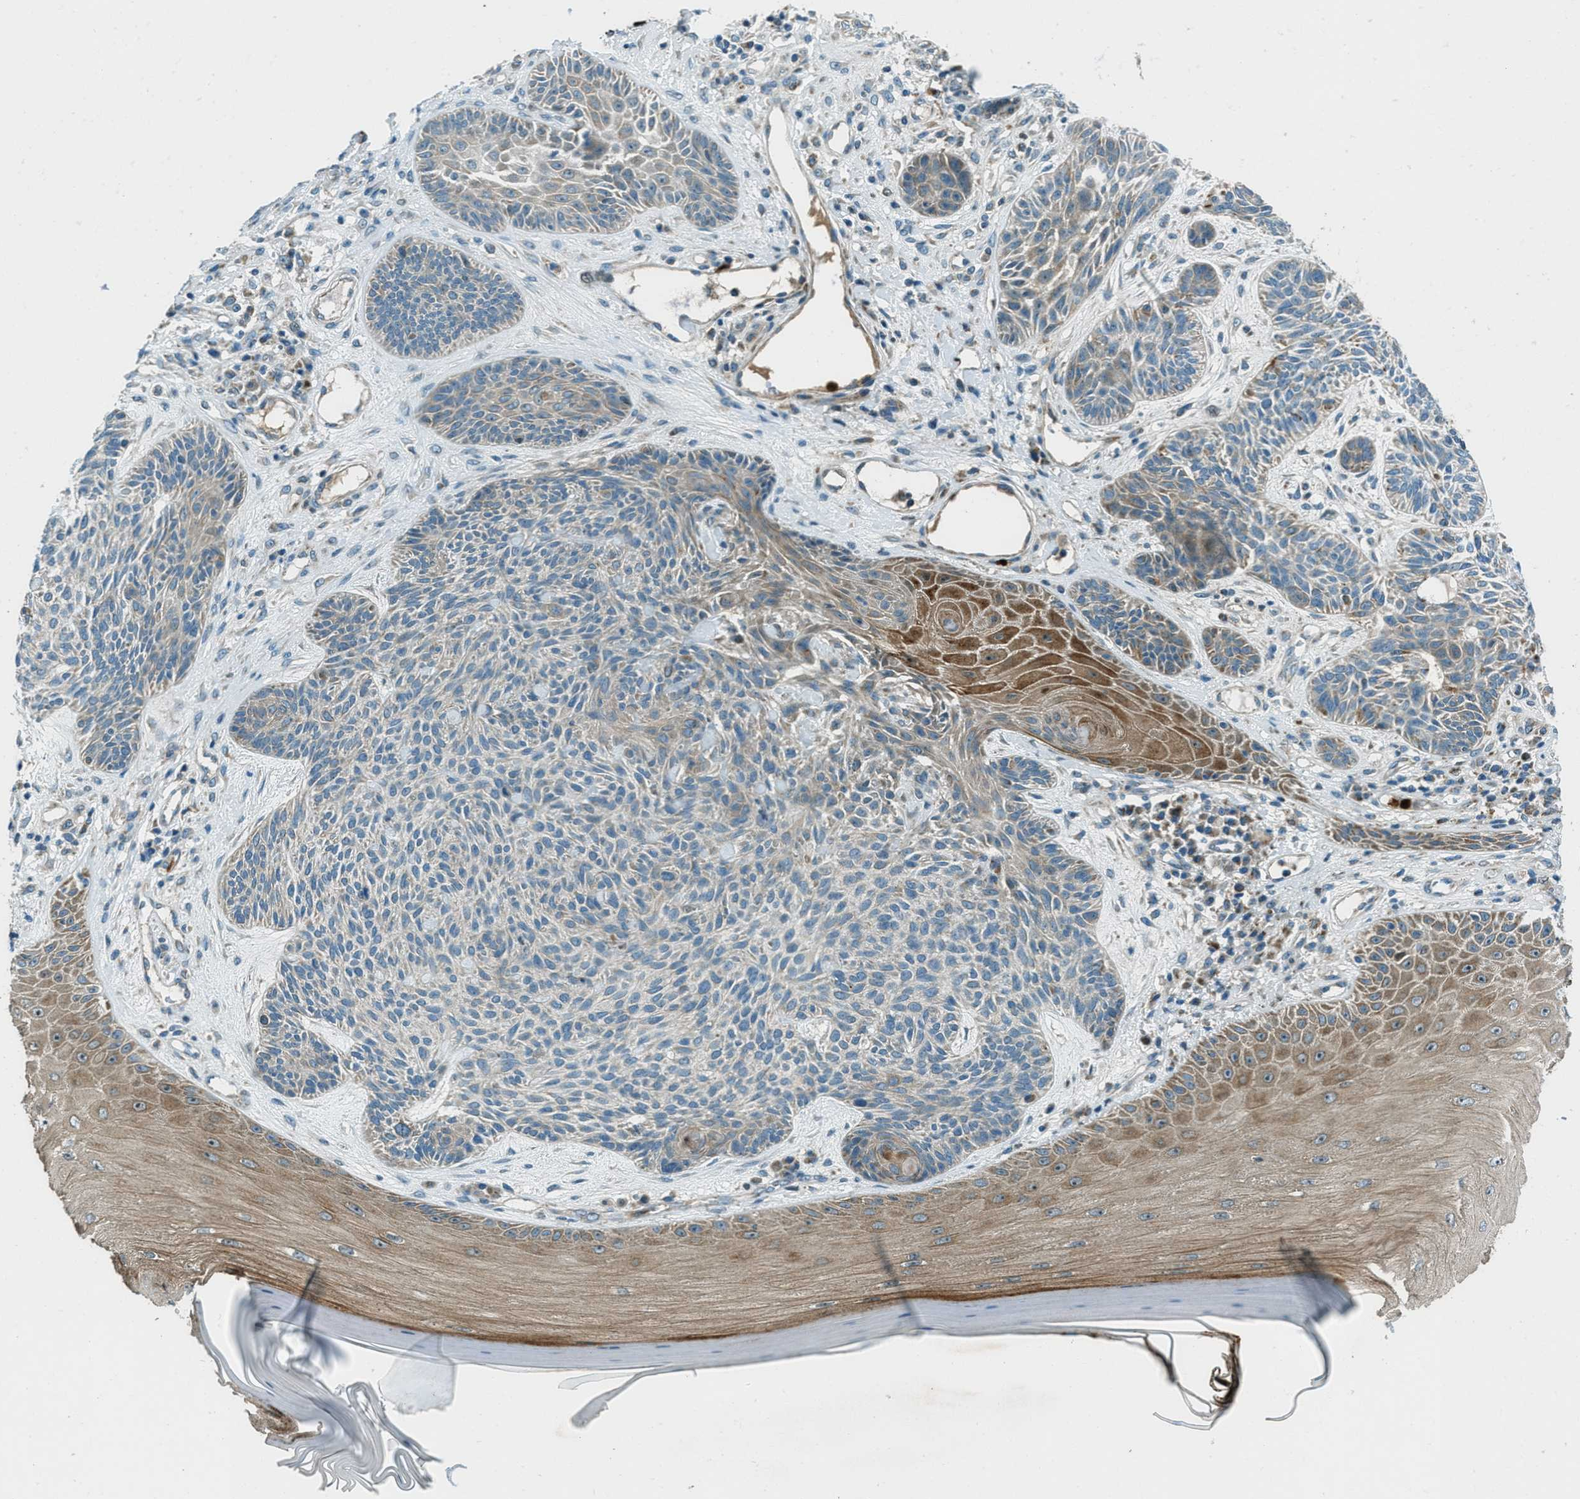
{"staining": {"intensity": "moderate", "quantity": "<25%", "location": "cytoplasmic/membranous"}, "tissue": "skin cancer", "cell_type": "Tumor cells", "image_type": "cancer", "snomed": [{"axis": "morphology", "description": "Basal cell carcinoma"}, {"axis": "topography", "description": "Skin"}], "caption": "The immunohistochemical stain highlights moderate cytoplasmic/membranous staining in tumor cells of basal cell carcinoma (skin) tissue.", "gene": "FAR1", "patient": {"sex": "male", "age": 55}}